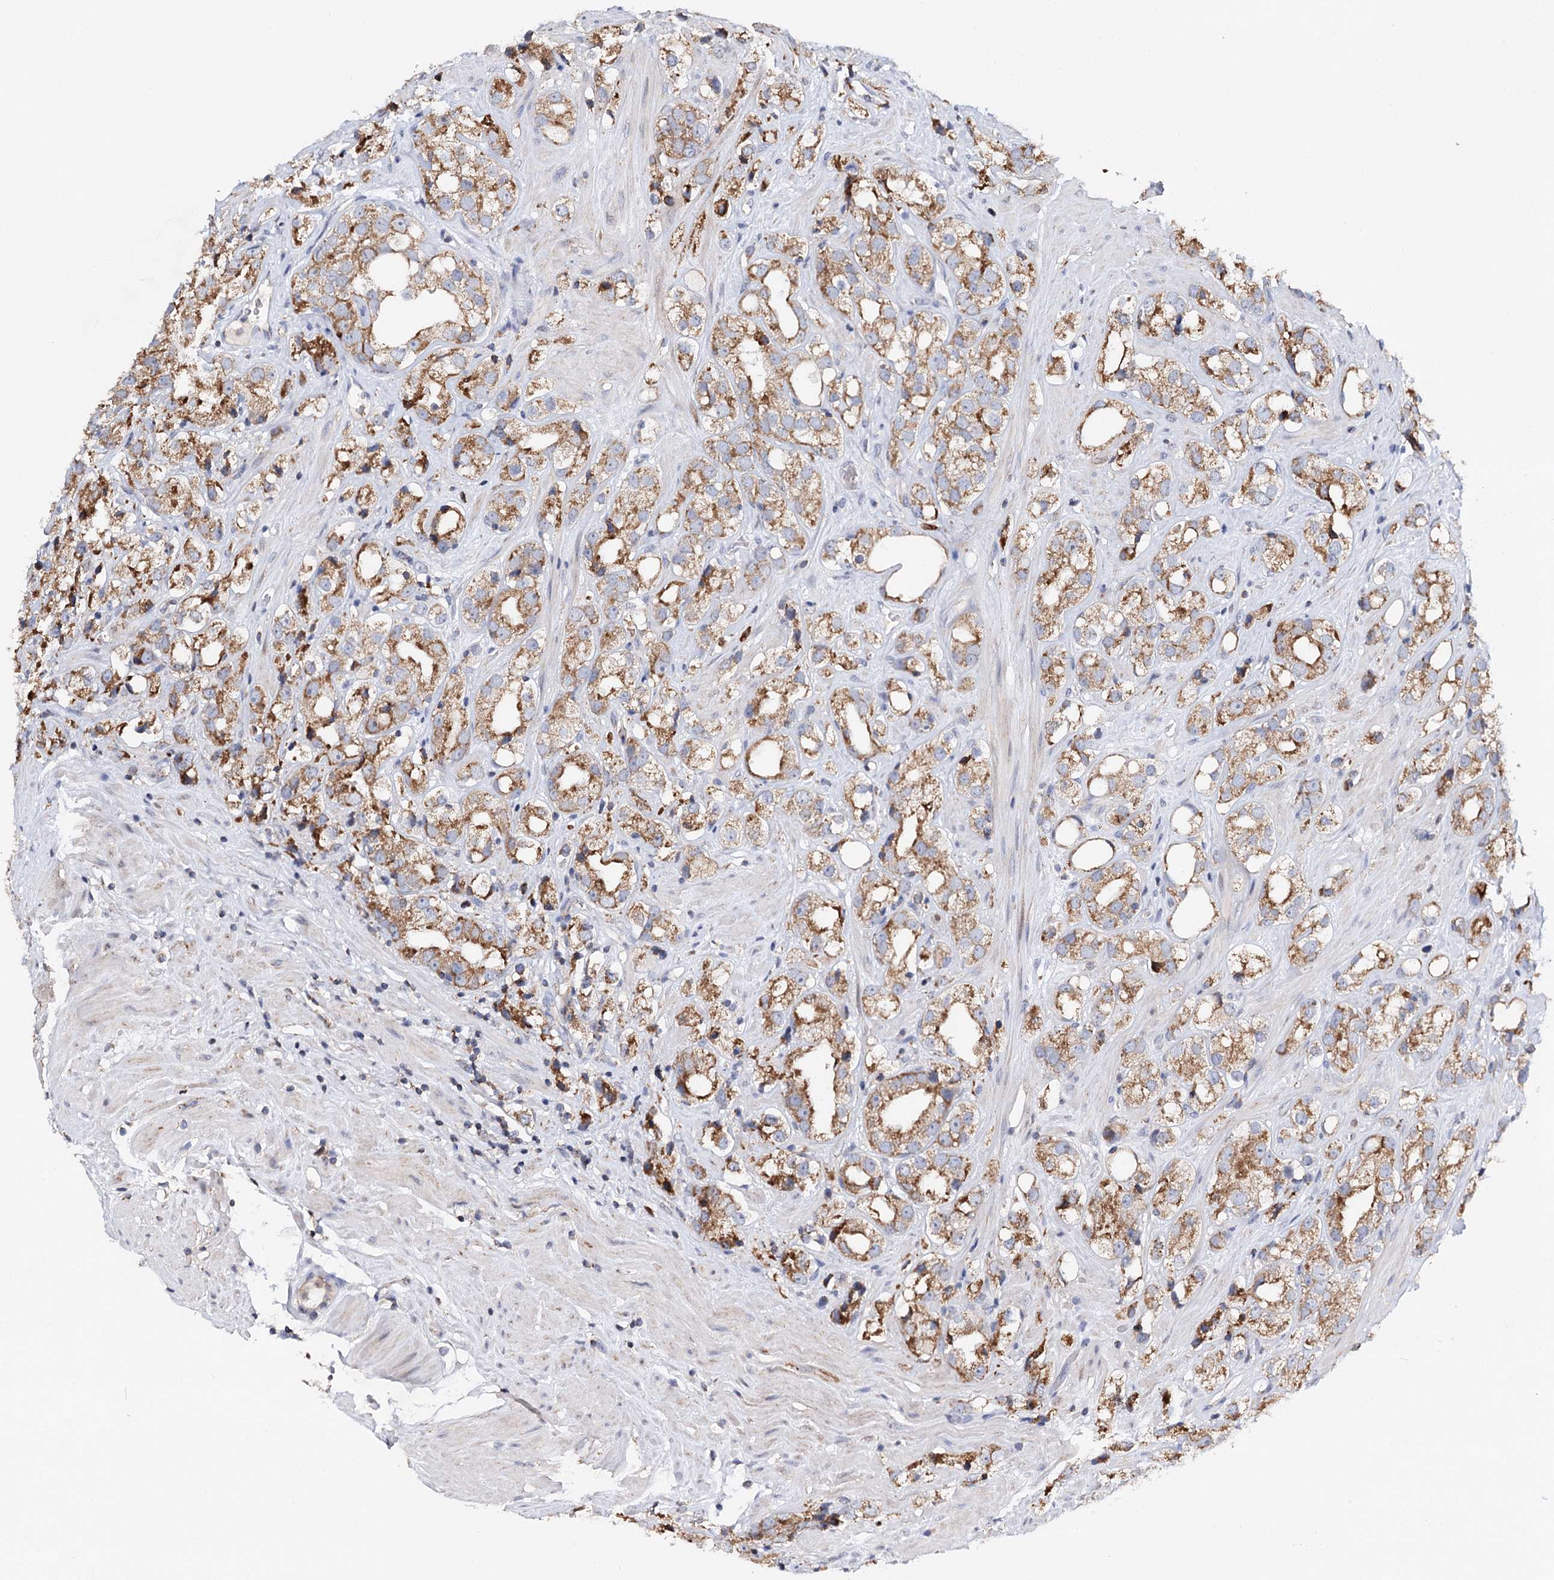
{"staining": {"intensity": "moderate", "quantity": ">75%", "location": "cytoplasmic/membranous"}, "tissue": "prostate cancer", "cell_type": "Tumor cells", "image_type": "cancer", "snomed": [{"axis": "morphology", "description": "Adenocarcinoma, NOS"}, {"axis": "topography", "description": "Prostate"}], "caption": "Protein staining of adenocarcinoma (prostate) tissue displays moderate cytoplasmic/membranous expression in approximately >75% of tumor cells.", "gene": "CFAP46", "patient": {"sex": "male", "age": 79}}